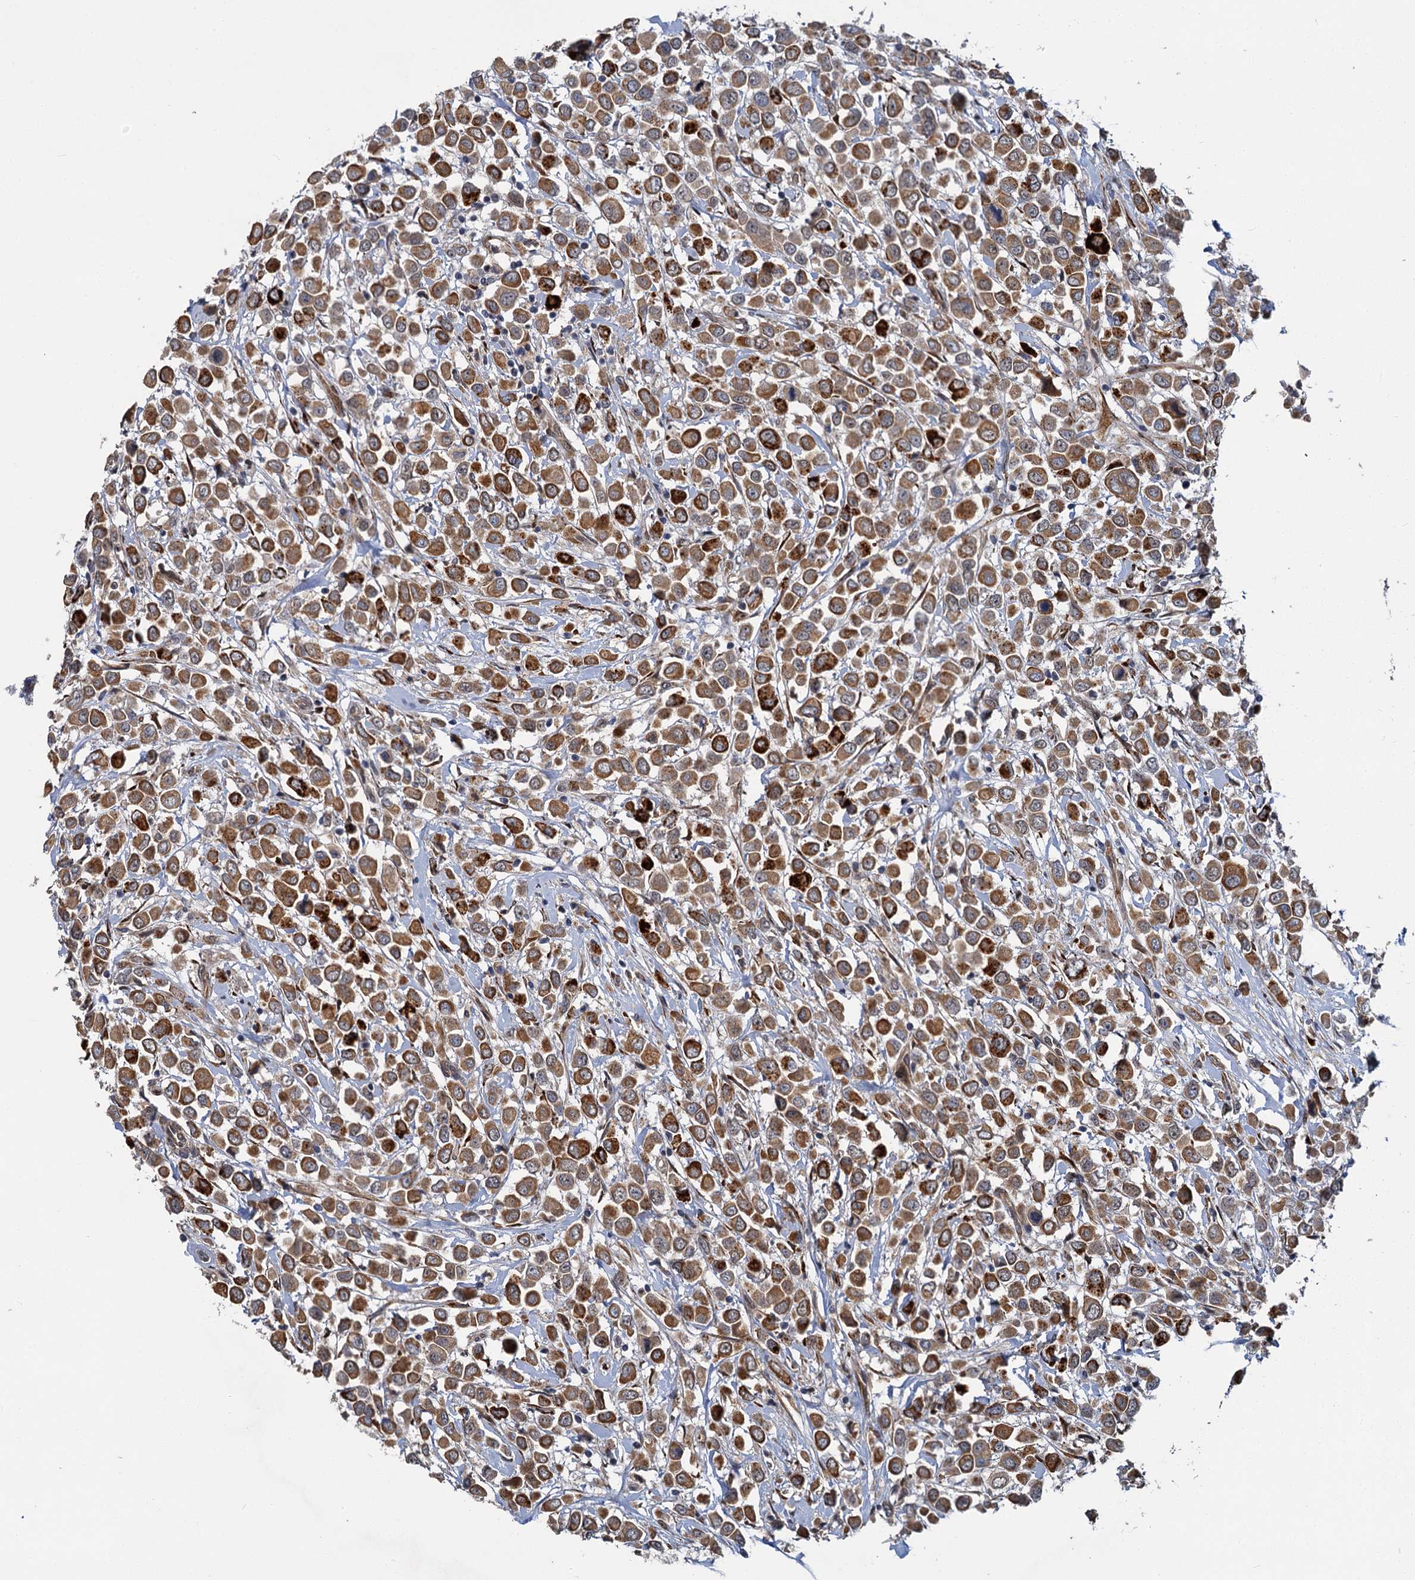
{"staining": {"intensity": "strong", "quantity": ">75%", "location": "cytoplasmic/membranous"}, "tissue": "breast cancer", "cell_type": "Tumor cells", "image_type": "cancer", "snomed": [{"axis": "morphology", "description": "Duct carcinoma"}, {"axis": "topography", "description": "Breast"}], "caption": "Breast infiltrating ductal carcinoma was stained to show a protein in brown. There is high levels of strong cytoplasmic/membranous expression in about >75% of tumor cells. The staining was performed using DAB to visualize the protein expression in brown, while the nuclei were stained in blue with hematoxylin (Magnification: 20x).", "gene": "APBA2", "patient": {"sex": "female", "age": 61}}